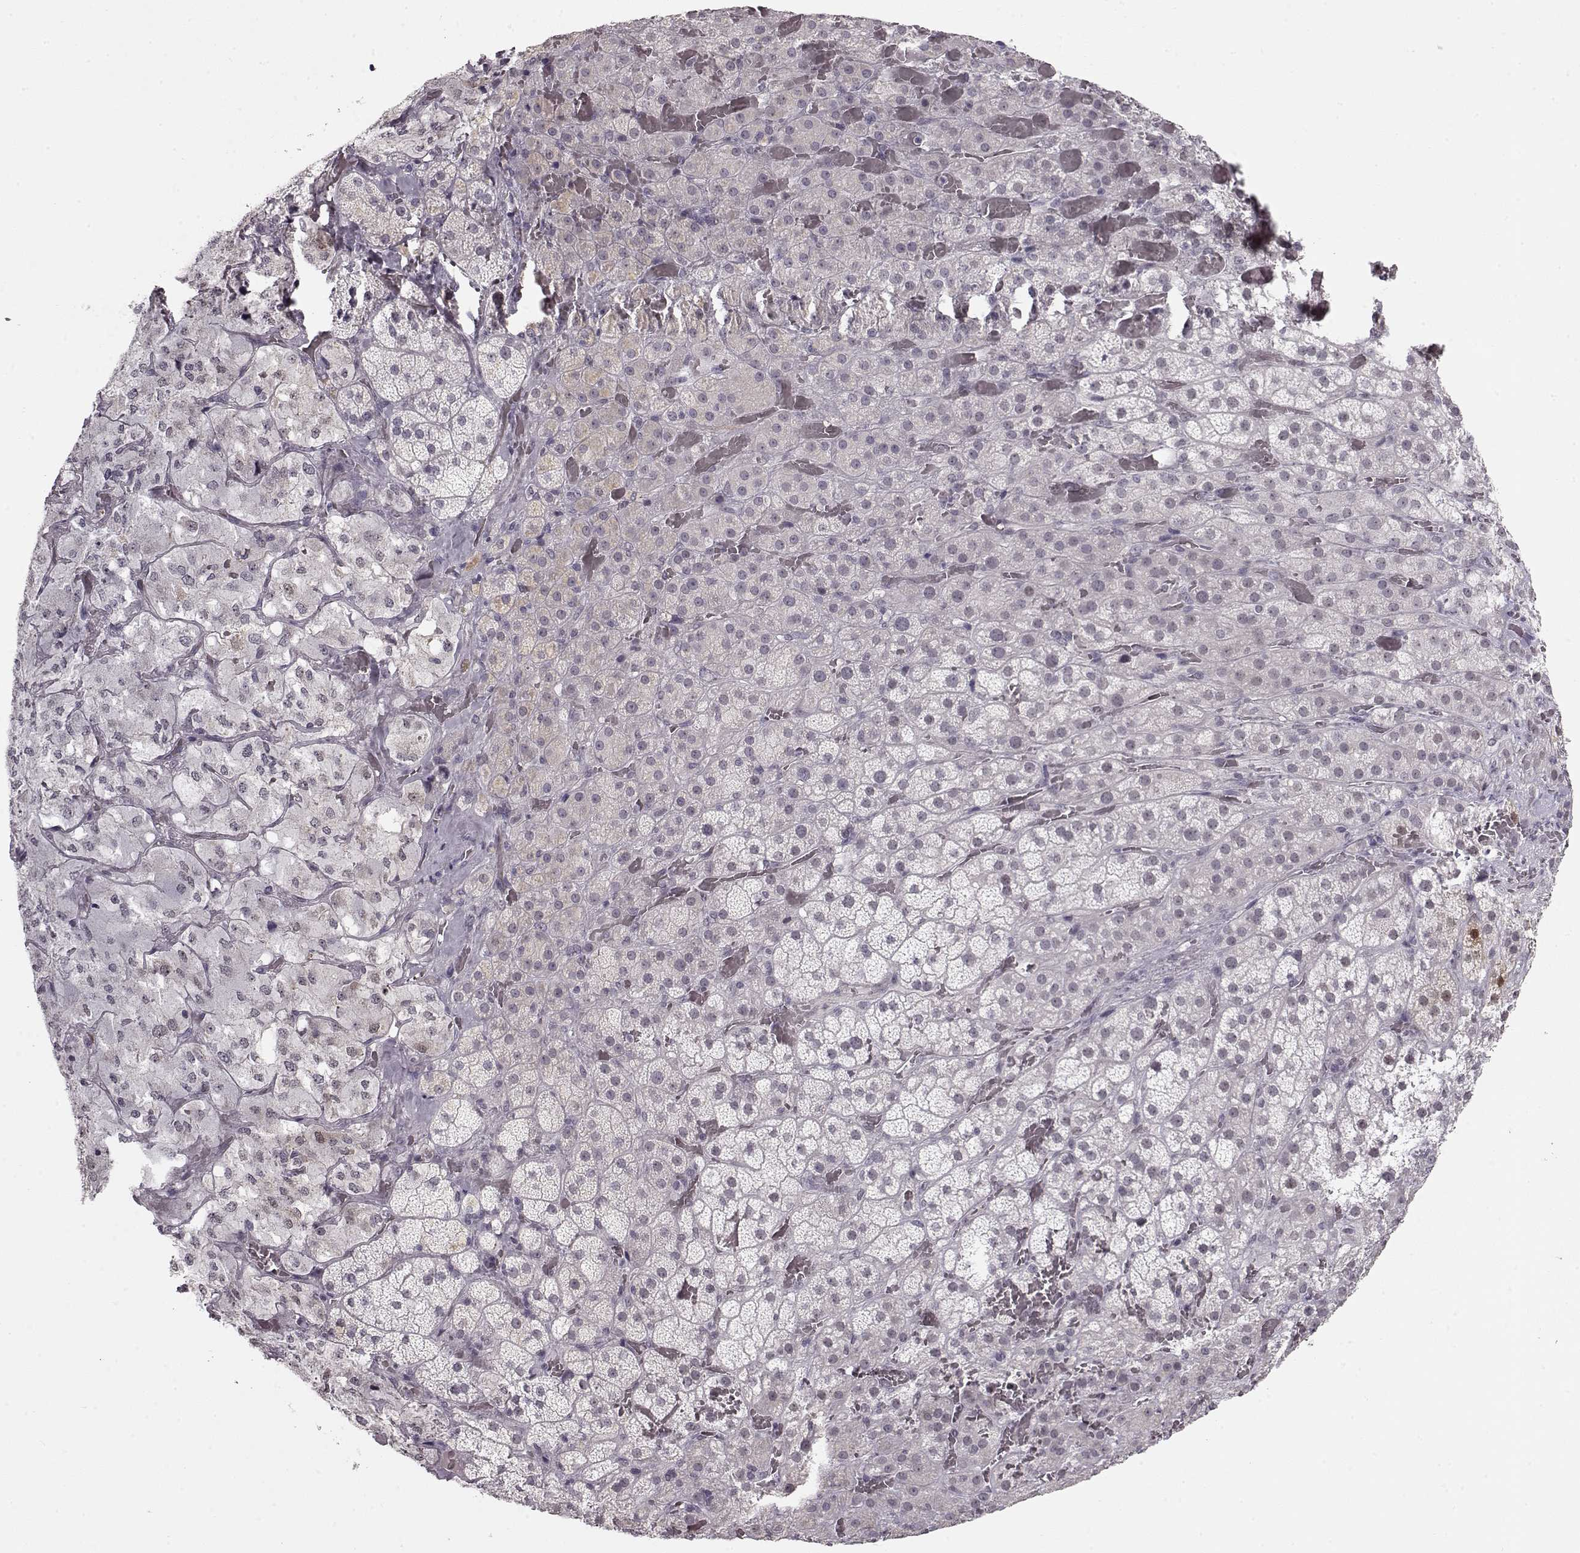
{"staining": {"intensity": "moderate", "quantity": "<25%", "location": "cytoplasmic/membranous,nuclear"}, "tissue": "adrenal gland", "cell_type": "Glandular cells", "image_type": "normal", "snomed": [{"axis": "morphology", "description": "Normal tissue, NOS"}, {"axis": "topography", "description": "Adrenal gland"}], "caption": "IHC (DAB) staining of unremarkable adrenal gland shows moderate cytoplasmic/membranous,nuclear protein positivity in about <25% of glandular cells. Using DAB (3,3'-diaminobenzidine) (brown) and hematoxylin (blue) stains, captured at high magnification using brightfield microscopy.", "gene": "PCP4", "patient": {"sex": "male", "age": 57}}